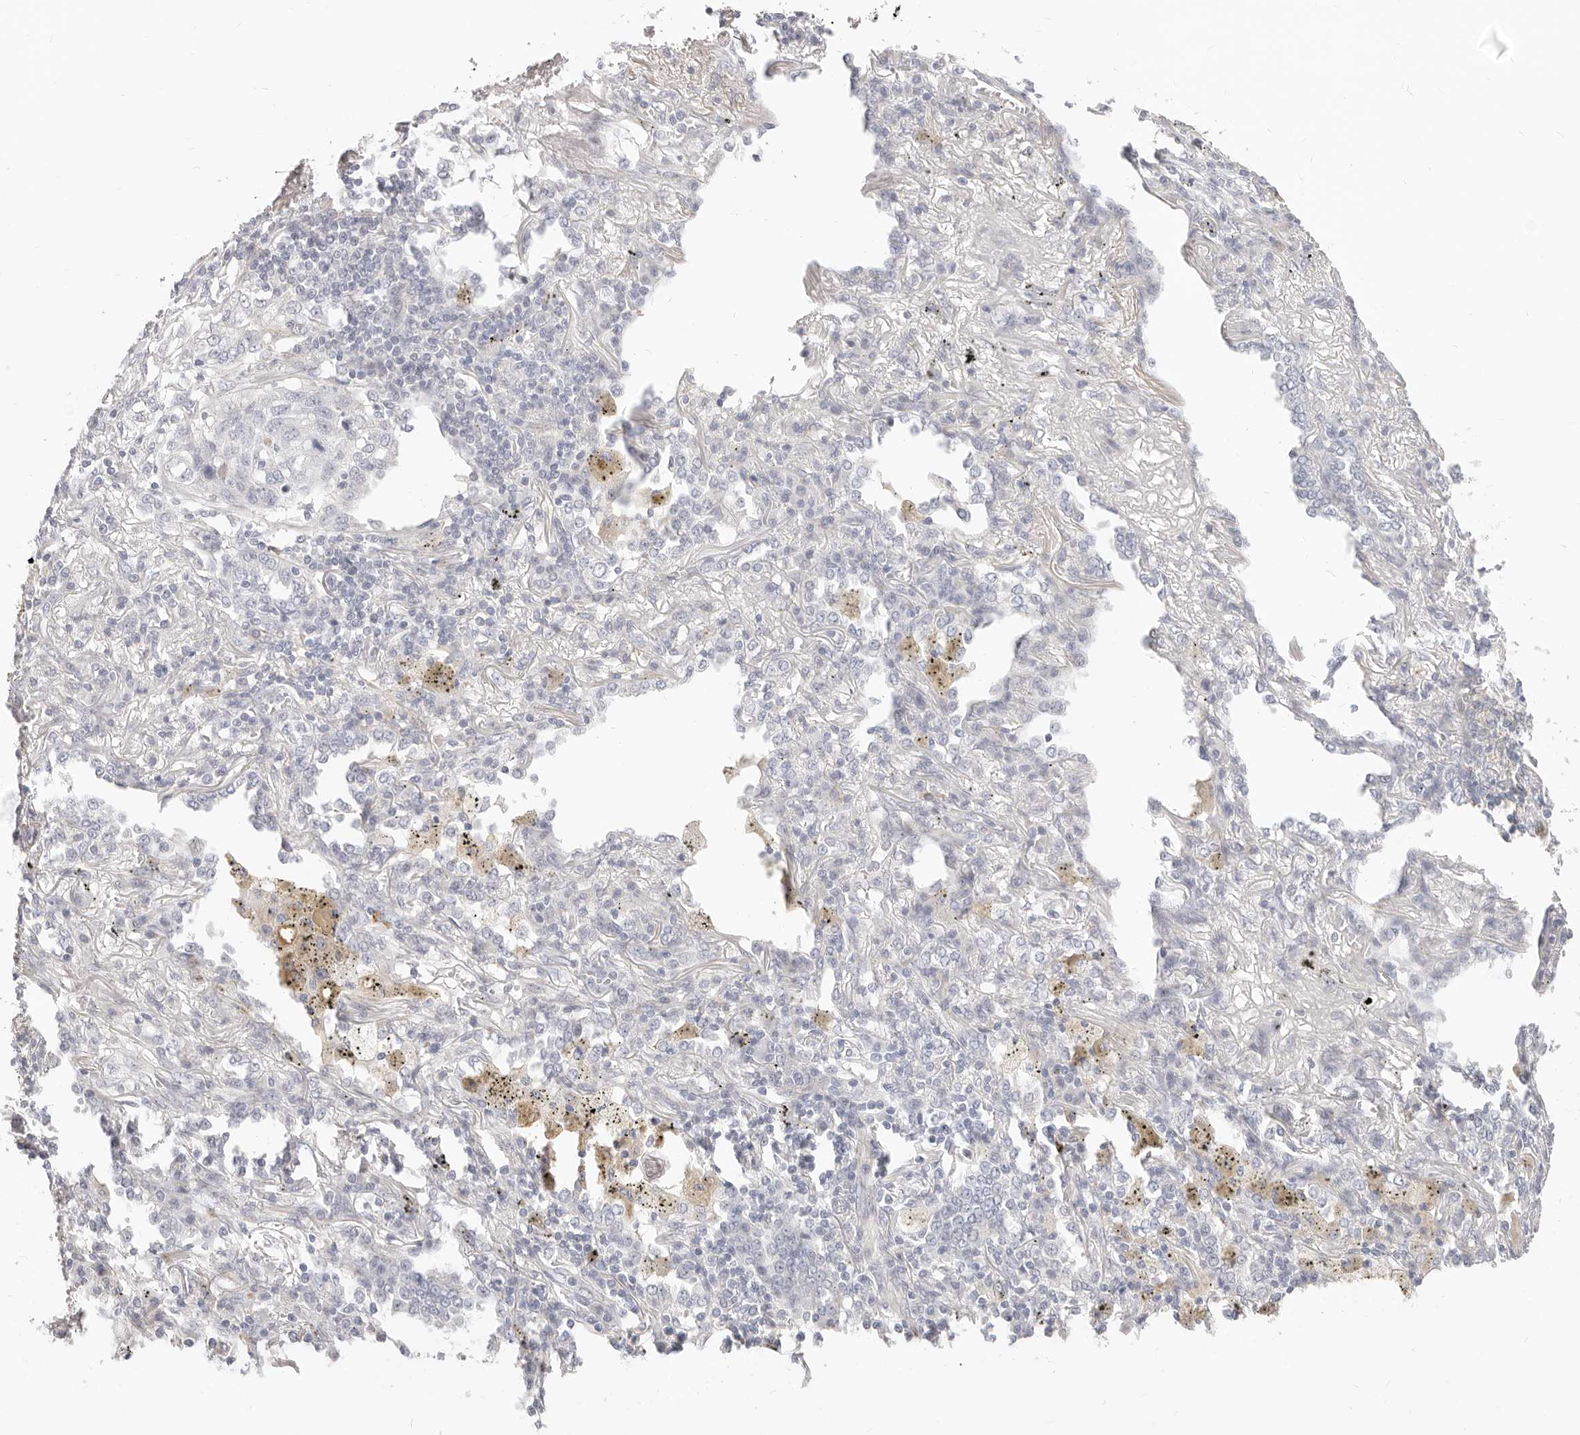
{"staining": {"intensity": "negative", "quantity": "none", "location": "none"}, "tissue": "lung cancer", "cell_type": "Tumor cells", "image_type": "cancer", "snomed": [{"axis": "morphology", "description": "Squamous cell carcinoma, NOS"}, {"axis": "topography", "description": "Lung"}], "caption": "Immunohistochemistry of human squamous cell carcinoma (lung) shows no staining in tumor cells.", "gene": "DTNBP1", "patient": {"sex": "female", "age": 63}}